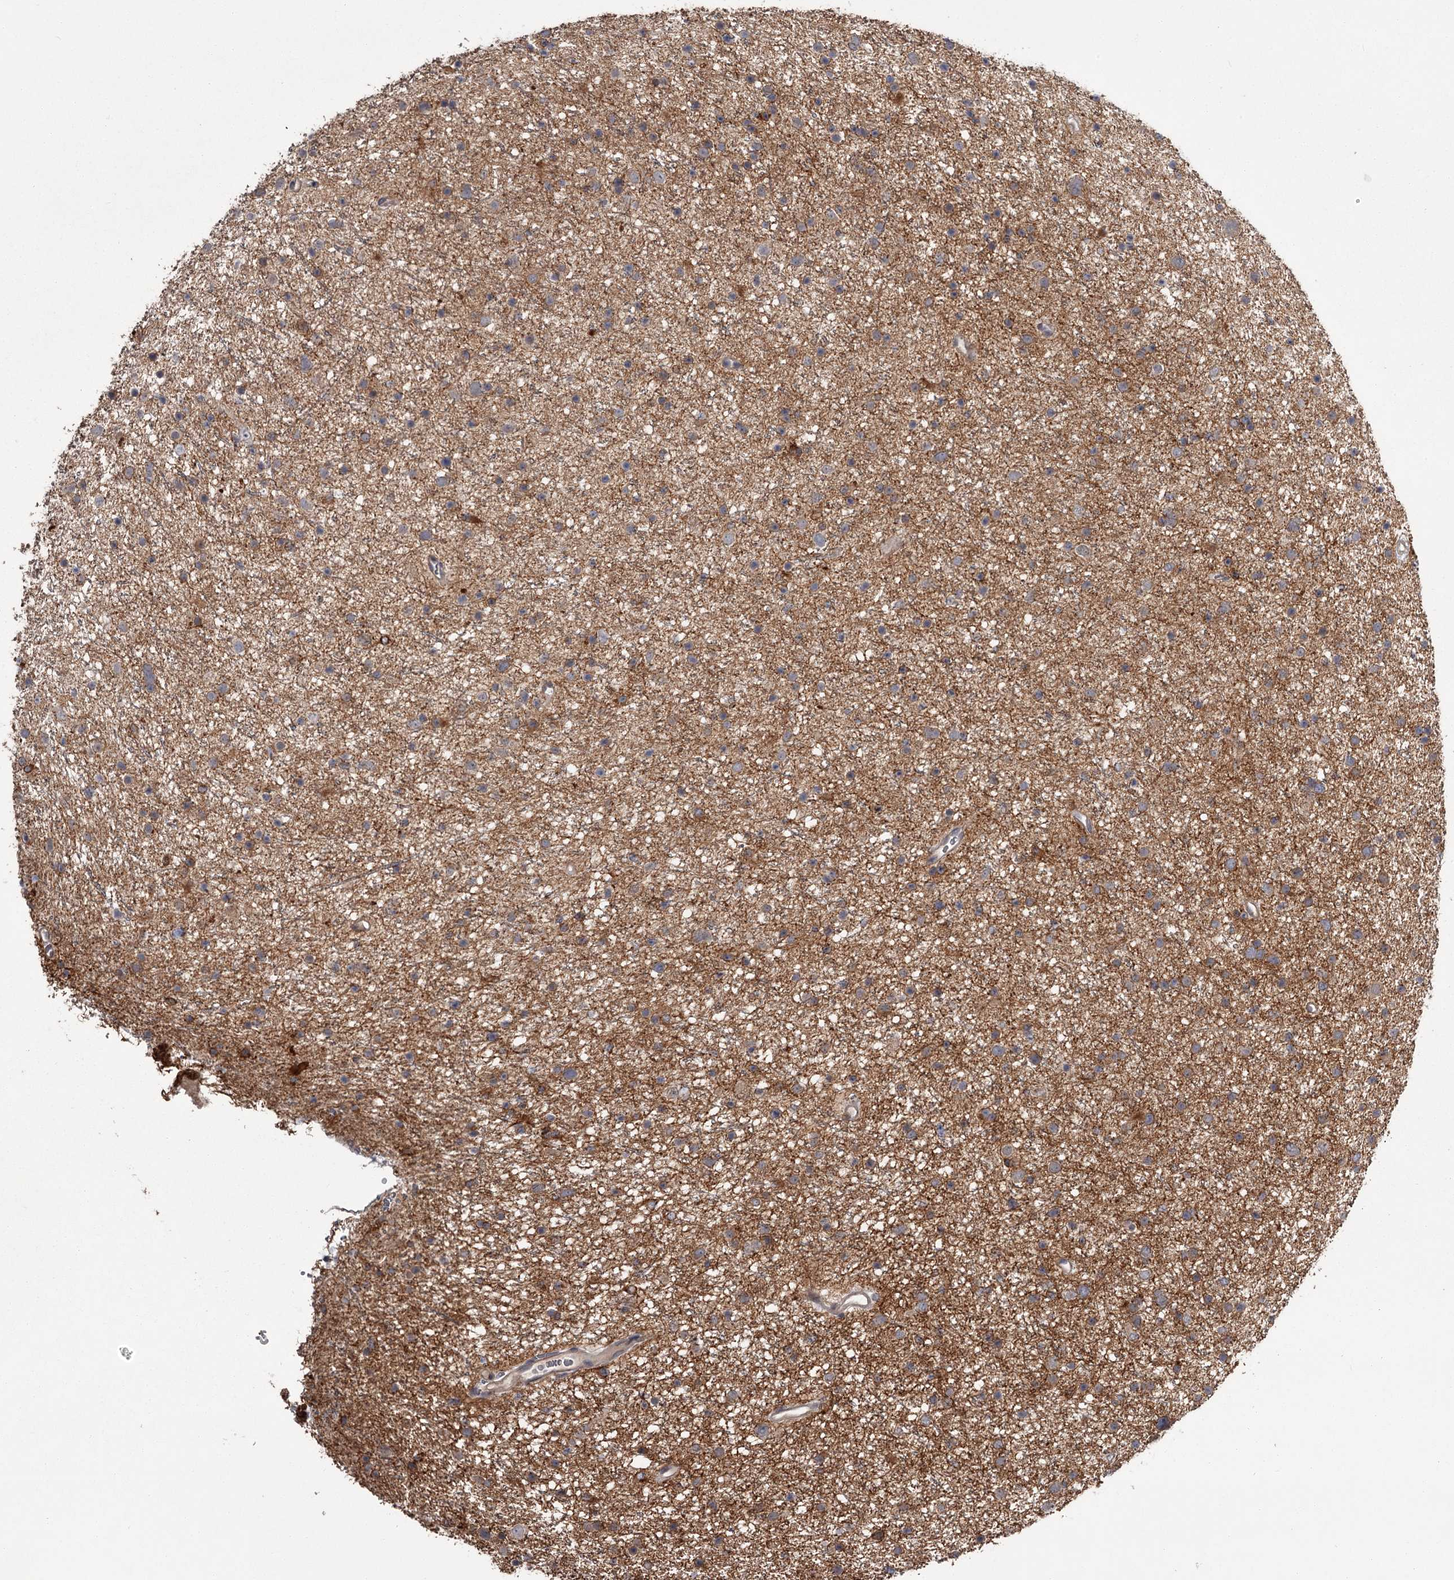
{"staining": {"intensity": "moderate", "quantity": "25%-75%", "location": "cytoplasmic/membranous"}, "tissue": "glioma", "cell_type": "Tumor cells", "image_type": "cancer", "snomed": [{"axis": "morphology", "description": "Glioma, malignant, Low grade"}, {"axis": "topography", "description": "Cerebral cortex"}], "caption": "This micrograph reveals glioma stained with immunohistochemistry (IHC) to label a protein in brown. The cytoplasmic/membranous of tumor cells show moderate positivity for the protein. Nuclei are counter-stained blue.", "gene": "DAO", "patient": {"sex": "female", "age": 39}}